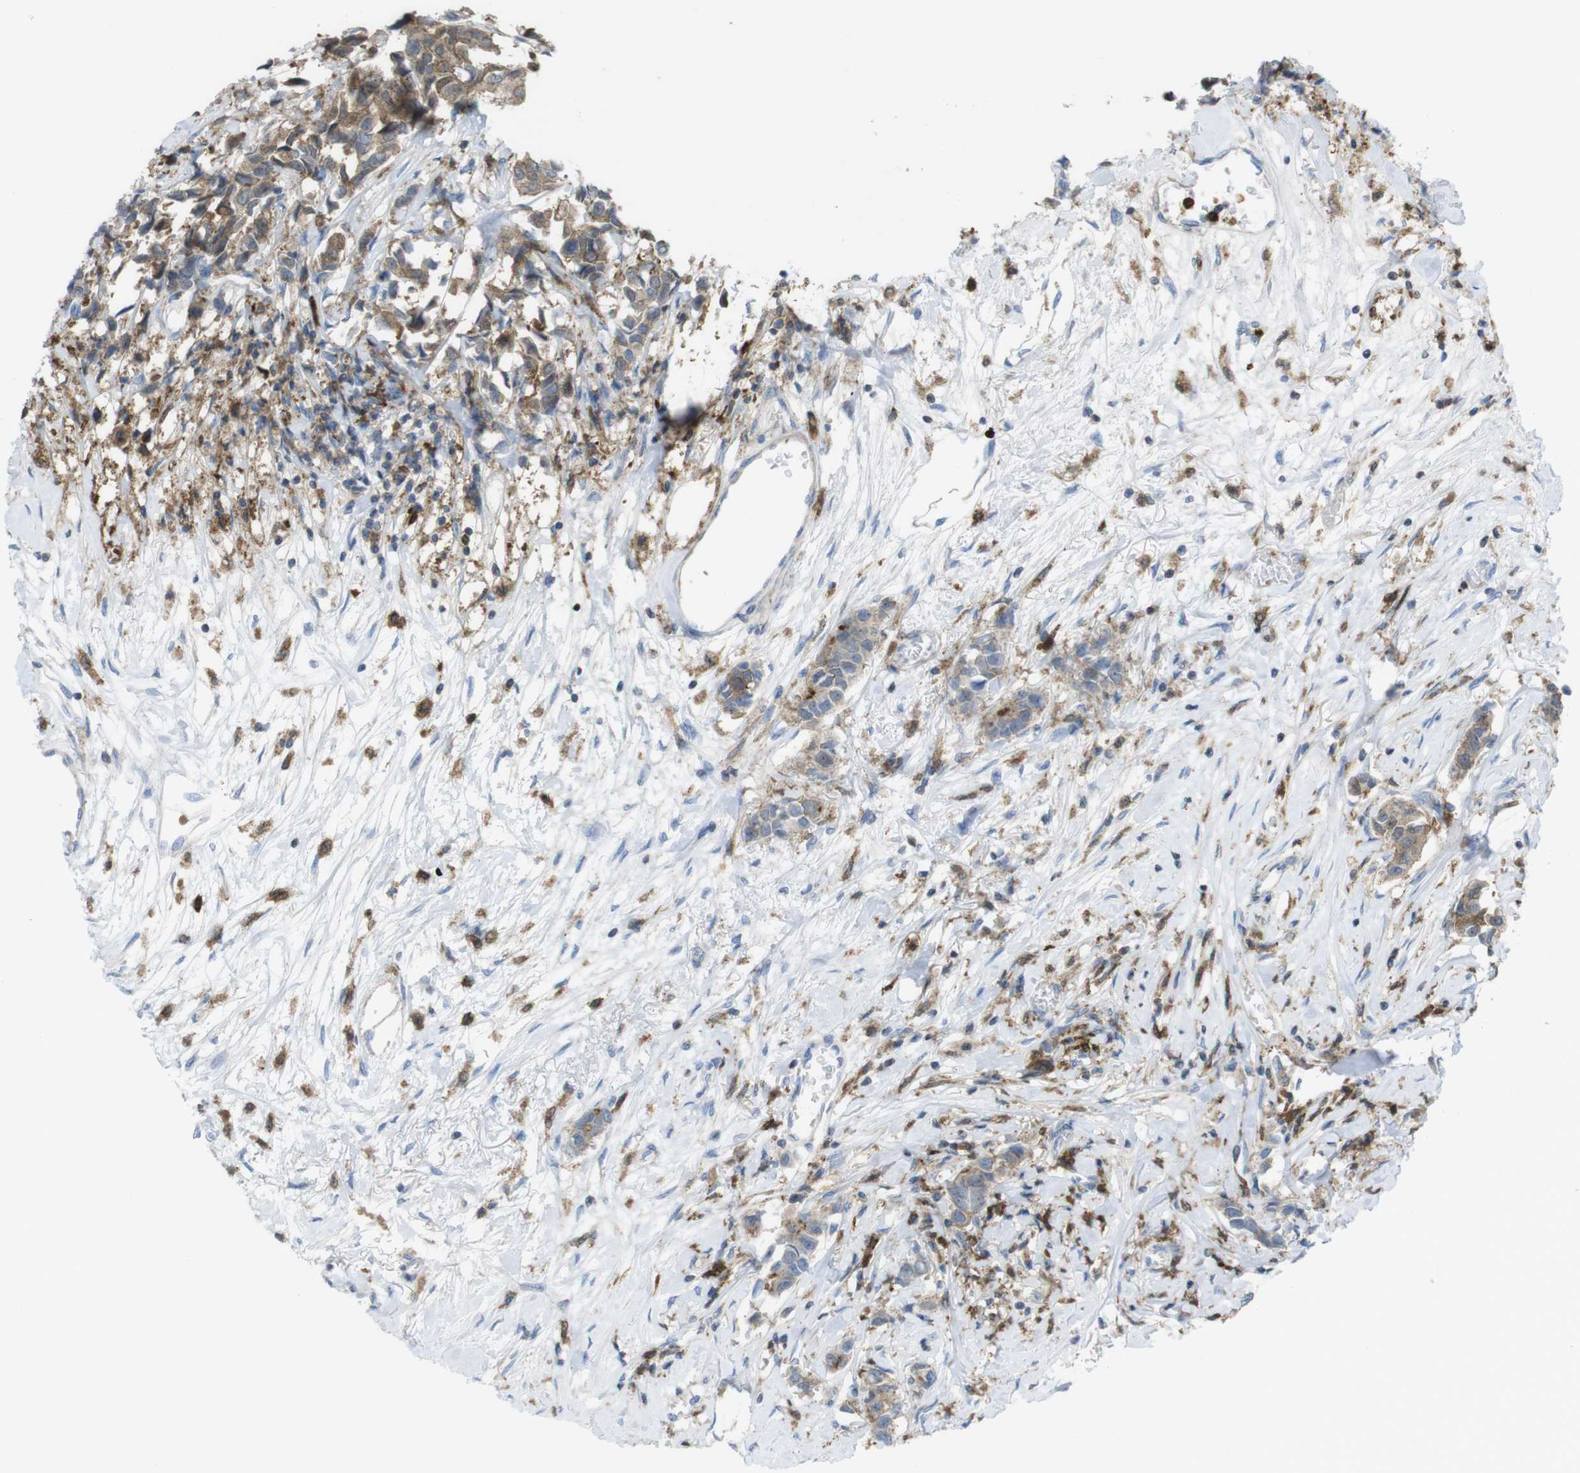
{"staining": {"intensity": "moderate", "quantity": ">75%", "location": "cytoplasmic/membranous"}, "tissue": "breast cancer", "cell_type": "Tumor cells", "image_type": "cancer", "snomed": [{"axis": "morphology", "description": "Duct carcinoma"}, {"axis": "topography", "description": "Breast"}], "caption": "There is medium levels of moderate cytoplasmic/membranous positivity in tumor cells of intraductal carcinoma (breast), as demonstrated by immunohistochemical staining (brown color).", "gene": "PRKCD", "patient": {"sex": "female", "age": 80}}